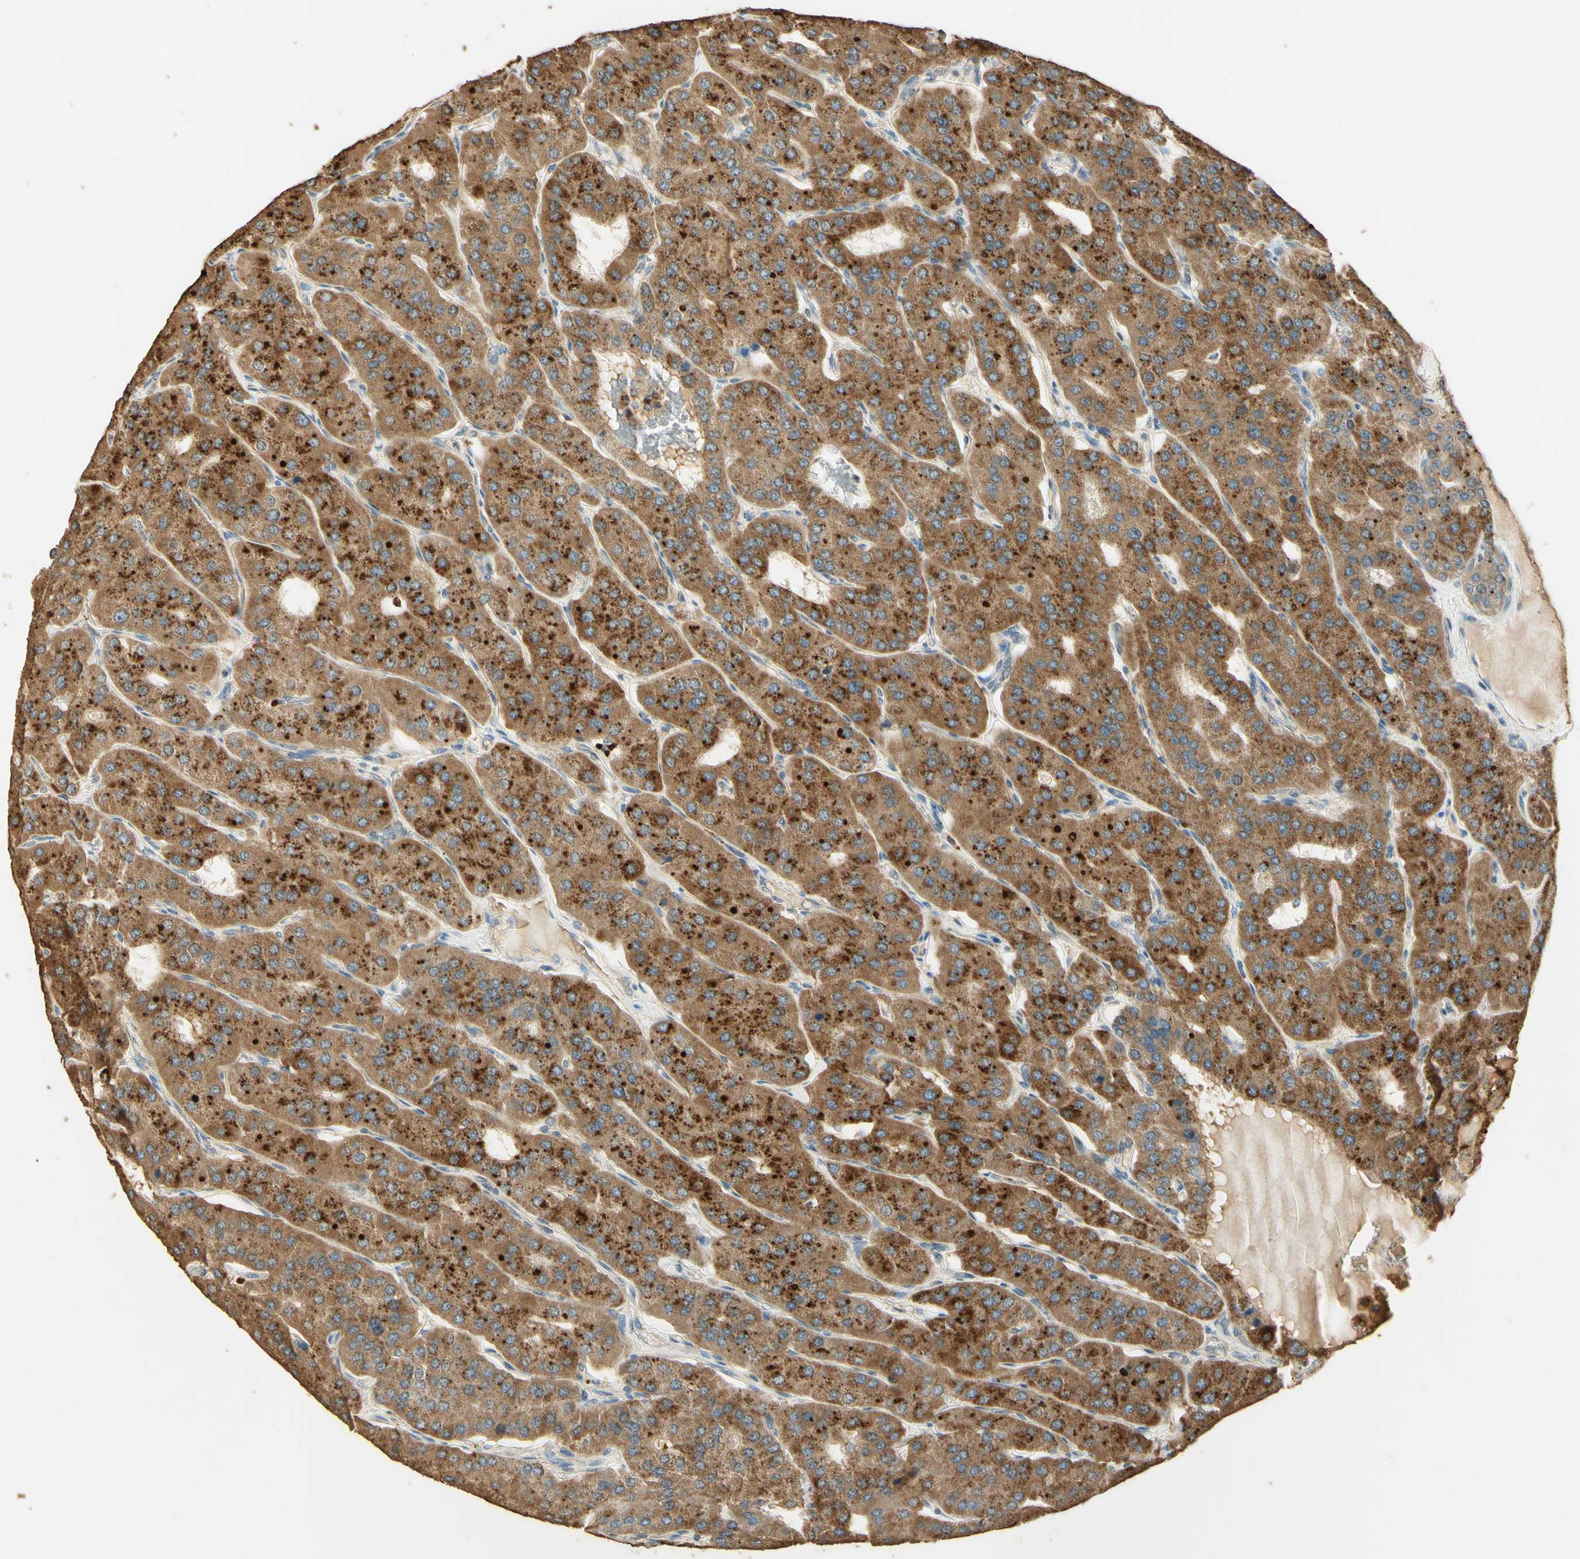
{"staining": {"intensity": "strong", "quantity": ">75%", "location": "cytoplasmic/membranous"}, "tissue": "parathyroid gland", "cell_type": "Glandular cells", "image_type": "normal", "snomed": [{"axis": "morphology", "description": "Normal tissue, NOS"}, {"axis": "morphology", "description": "Adenoma, NOS"}, {"axis": "topography", "description": "Parathyroid gland"}], "caption": "Parathyroid gland stained for a protein (brown) shows strong cytoplasmic/membranous positive expression in about >75% of glandular cells.", "gene": "ARHGEF17", "patient": {"sex": "female", "age": 86}}